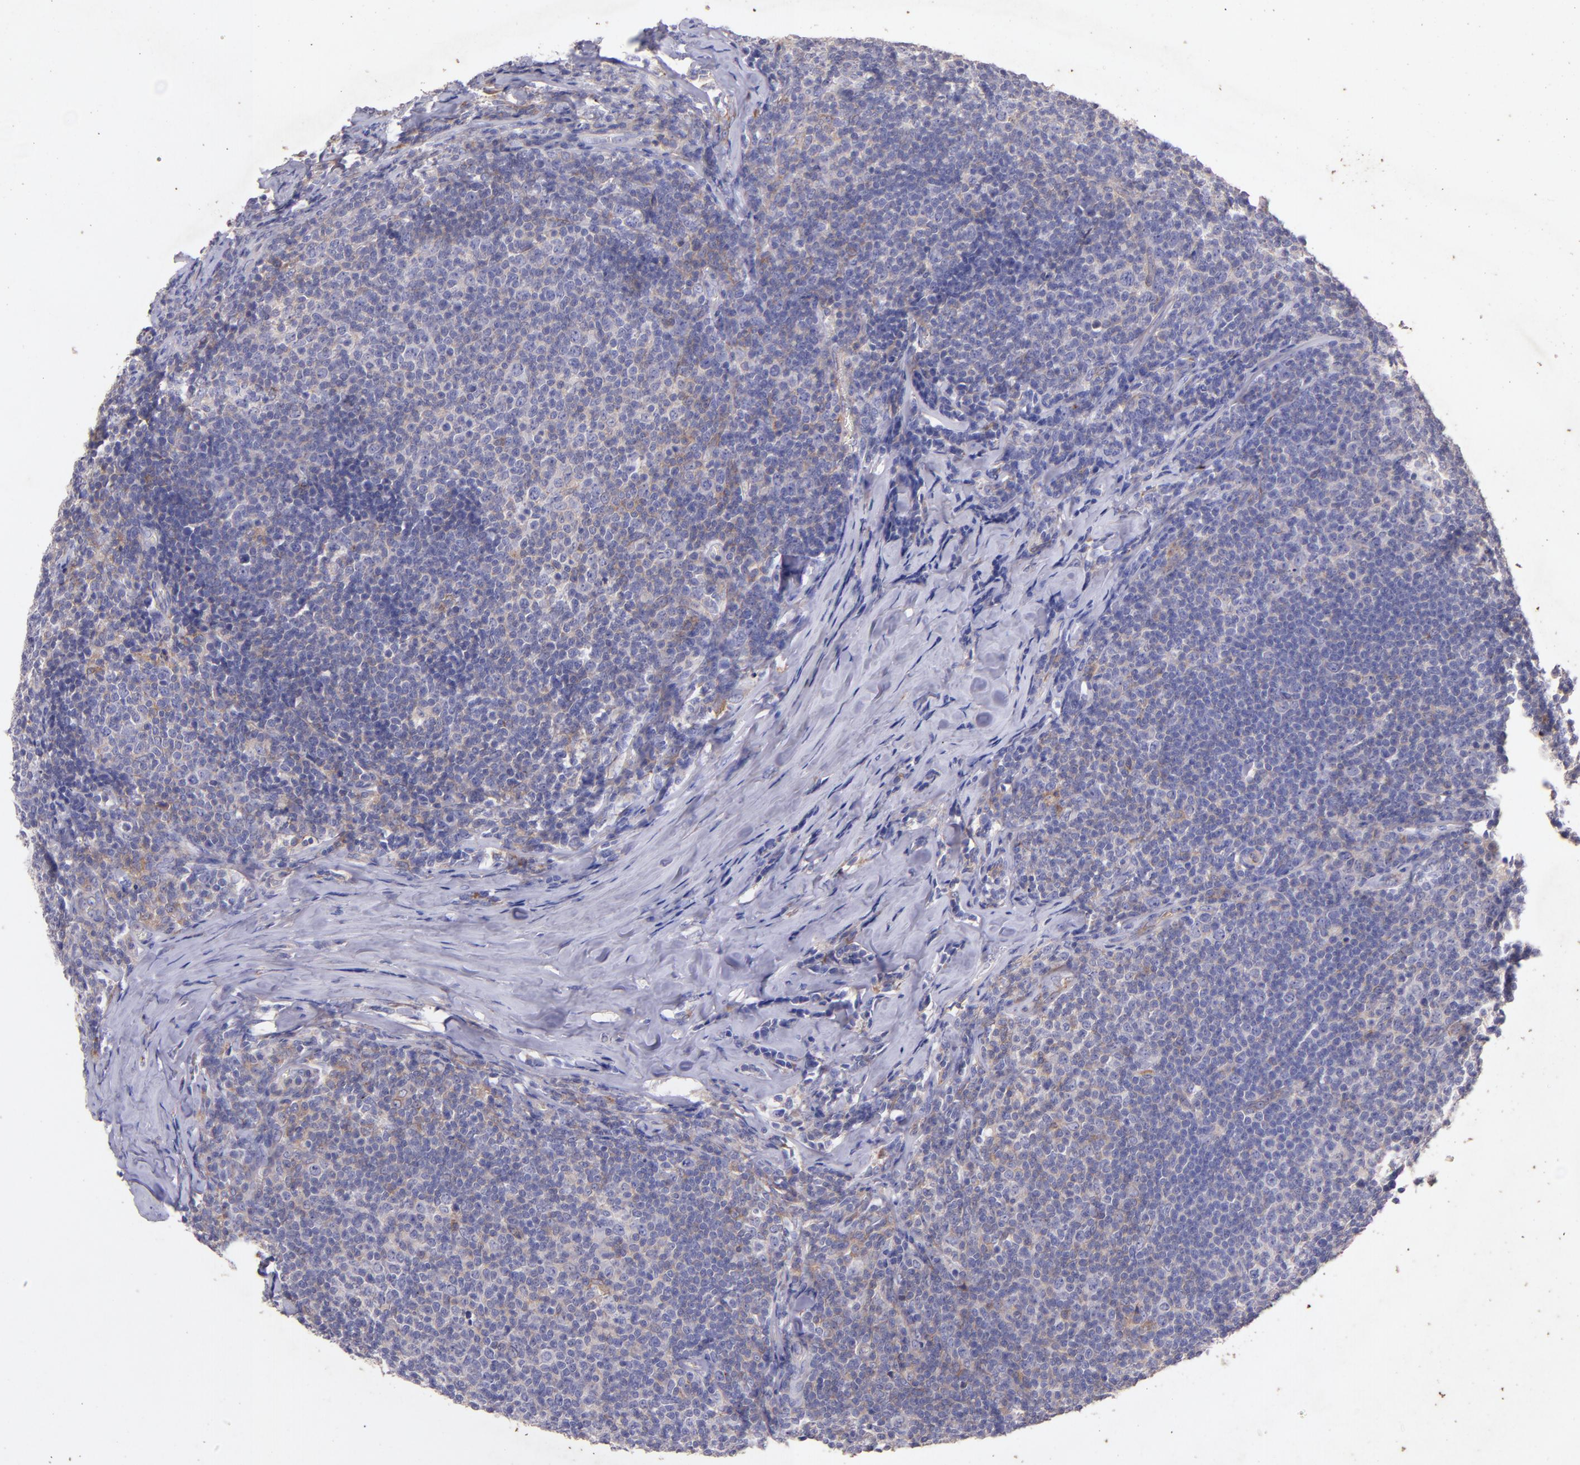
{"staining": {"intensity": "weak", "quantity": "25%-75%", "location": "cytoplasmic/membranous"}, "tissue": "lymphoma", "cell_type": "Tumor cells", "image_type": "cancer", "snomed": [{"axis": "morphology", "description": "Malignant lymphoma, non-Hodgkin's type, Low grade"}, {"axis": "topography", "description": "Lymph node"}], "caption": "A brown stain shows weak cytoplasmic/membranous expression of a protein in lymphoma tumor cells.", "gene": "RET", "patient": {"sex": "male", "age": 74}}